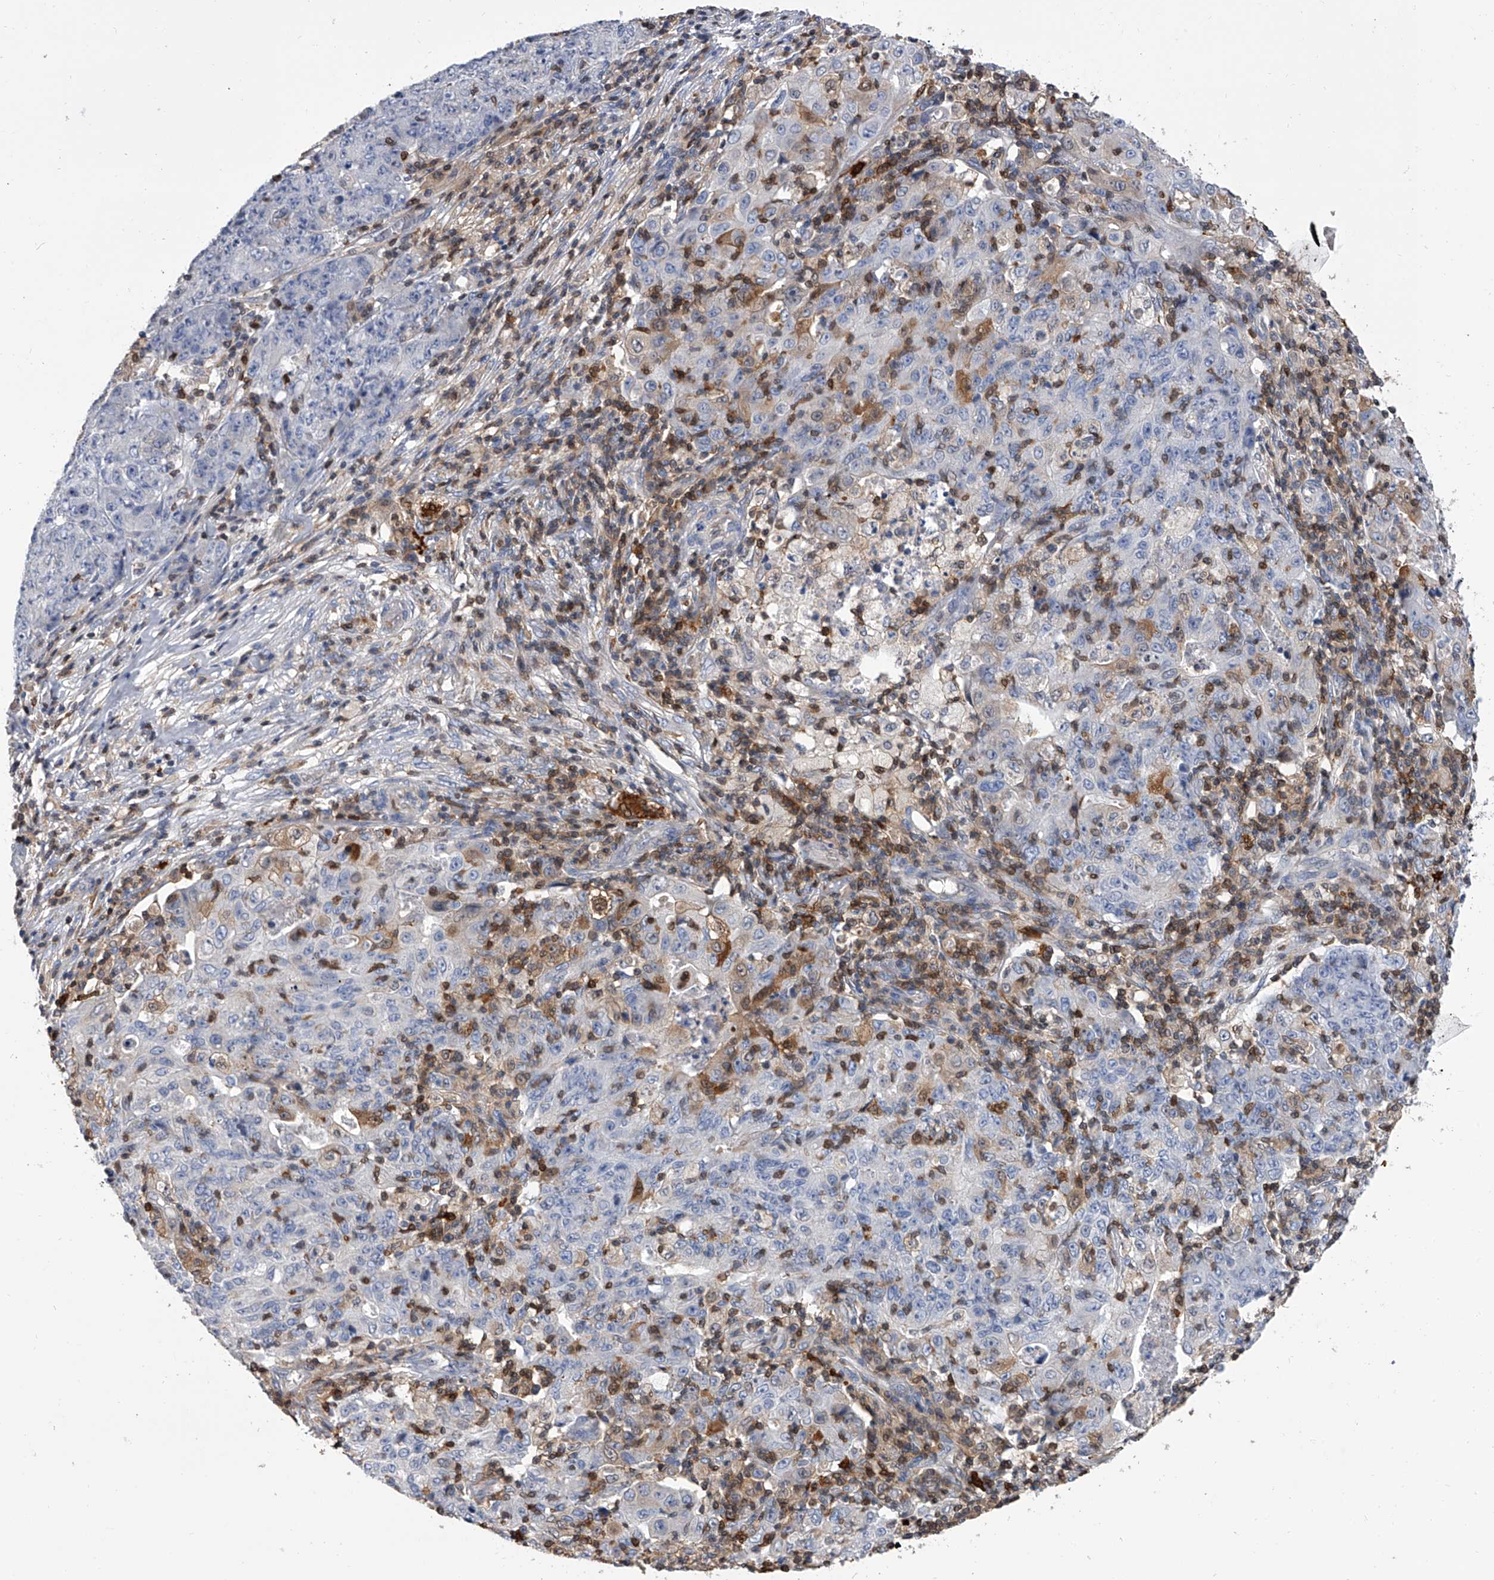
{"staining": {"intensity": "negative", "quantity": "none", "location": "none"}, "tissue": "ovarian cancer", "cell_type": "Tumor cells", "image_type": "cancer", "snomed": [{"axis": "morphology", "description": "Carcinoma, endometroid"}, {"axis": "topography", "description": "Ovary"}], "caption": "Tumor cells show no significant expression in ovarian endometroid carcinoma.", "gene": "SERPINB9", "patient": {"sex": "female", "age": 42}}